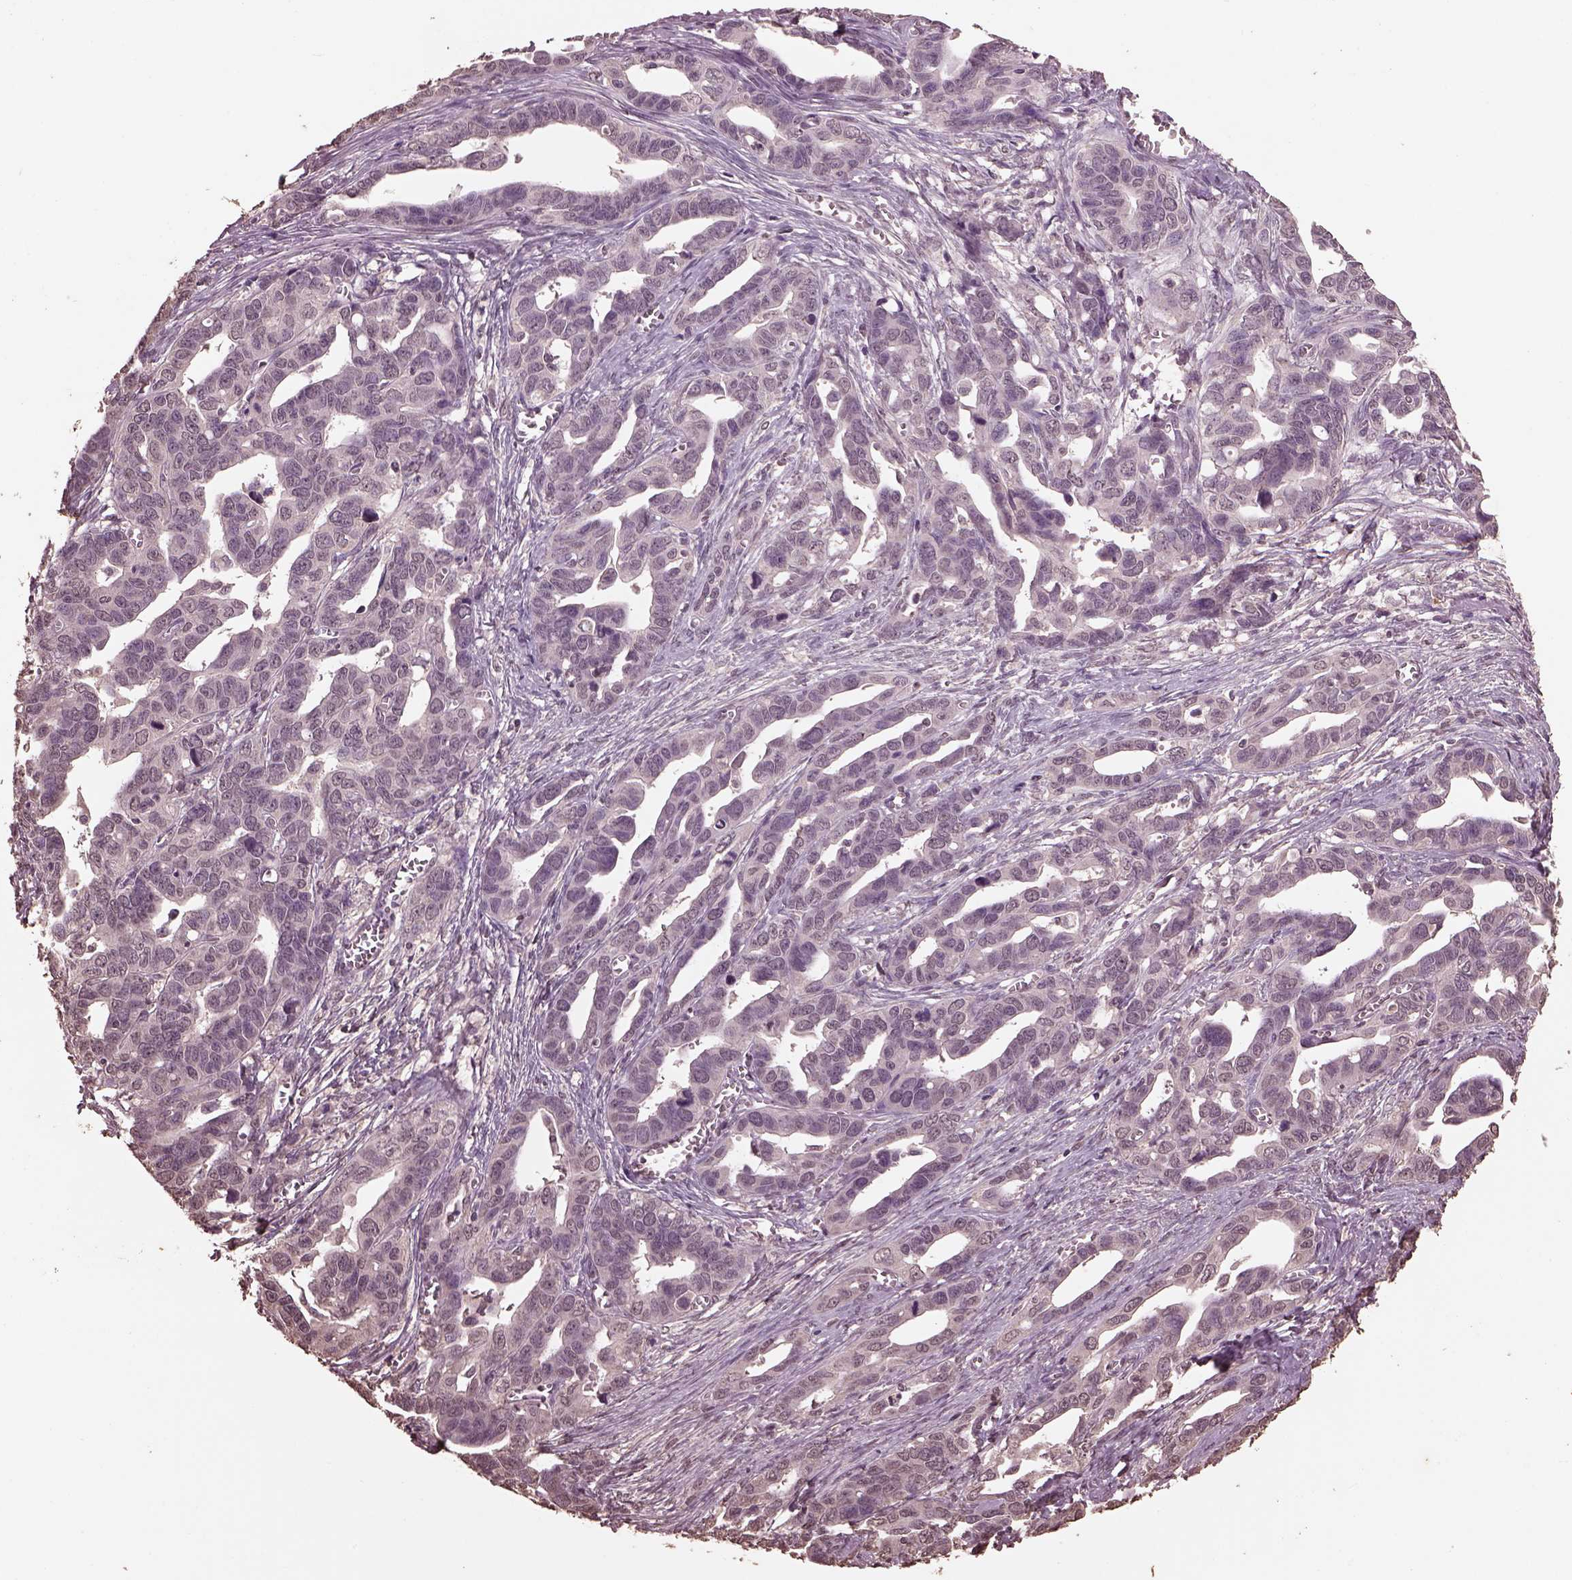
{"staining": {"intensity": "negative", "quantity": "none", "location": "none"}, "tissue": "ovarian cancer", "cell_type": "Tumor cells", "image_type": "cancer", "snomed": [{"axis": "morphology", "description": "Cystadenocarcinoma, serous, NOS"}, {"axis": "topography", "description": "Ovary"}], "caption": "Immunohistochemistry of ovarian serous cystadenocarcinoma displays no staining in tumor cells. (Stains: DAB (3,3'-diaminobenzidine) immunohistochemistry with hematoxylin counter stain, Microscopy: brightfield microscopy at high magnification).", "gene": "CPT1C", "patient": {"sex": "female", "age": 69}}